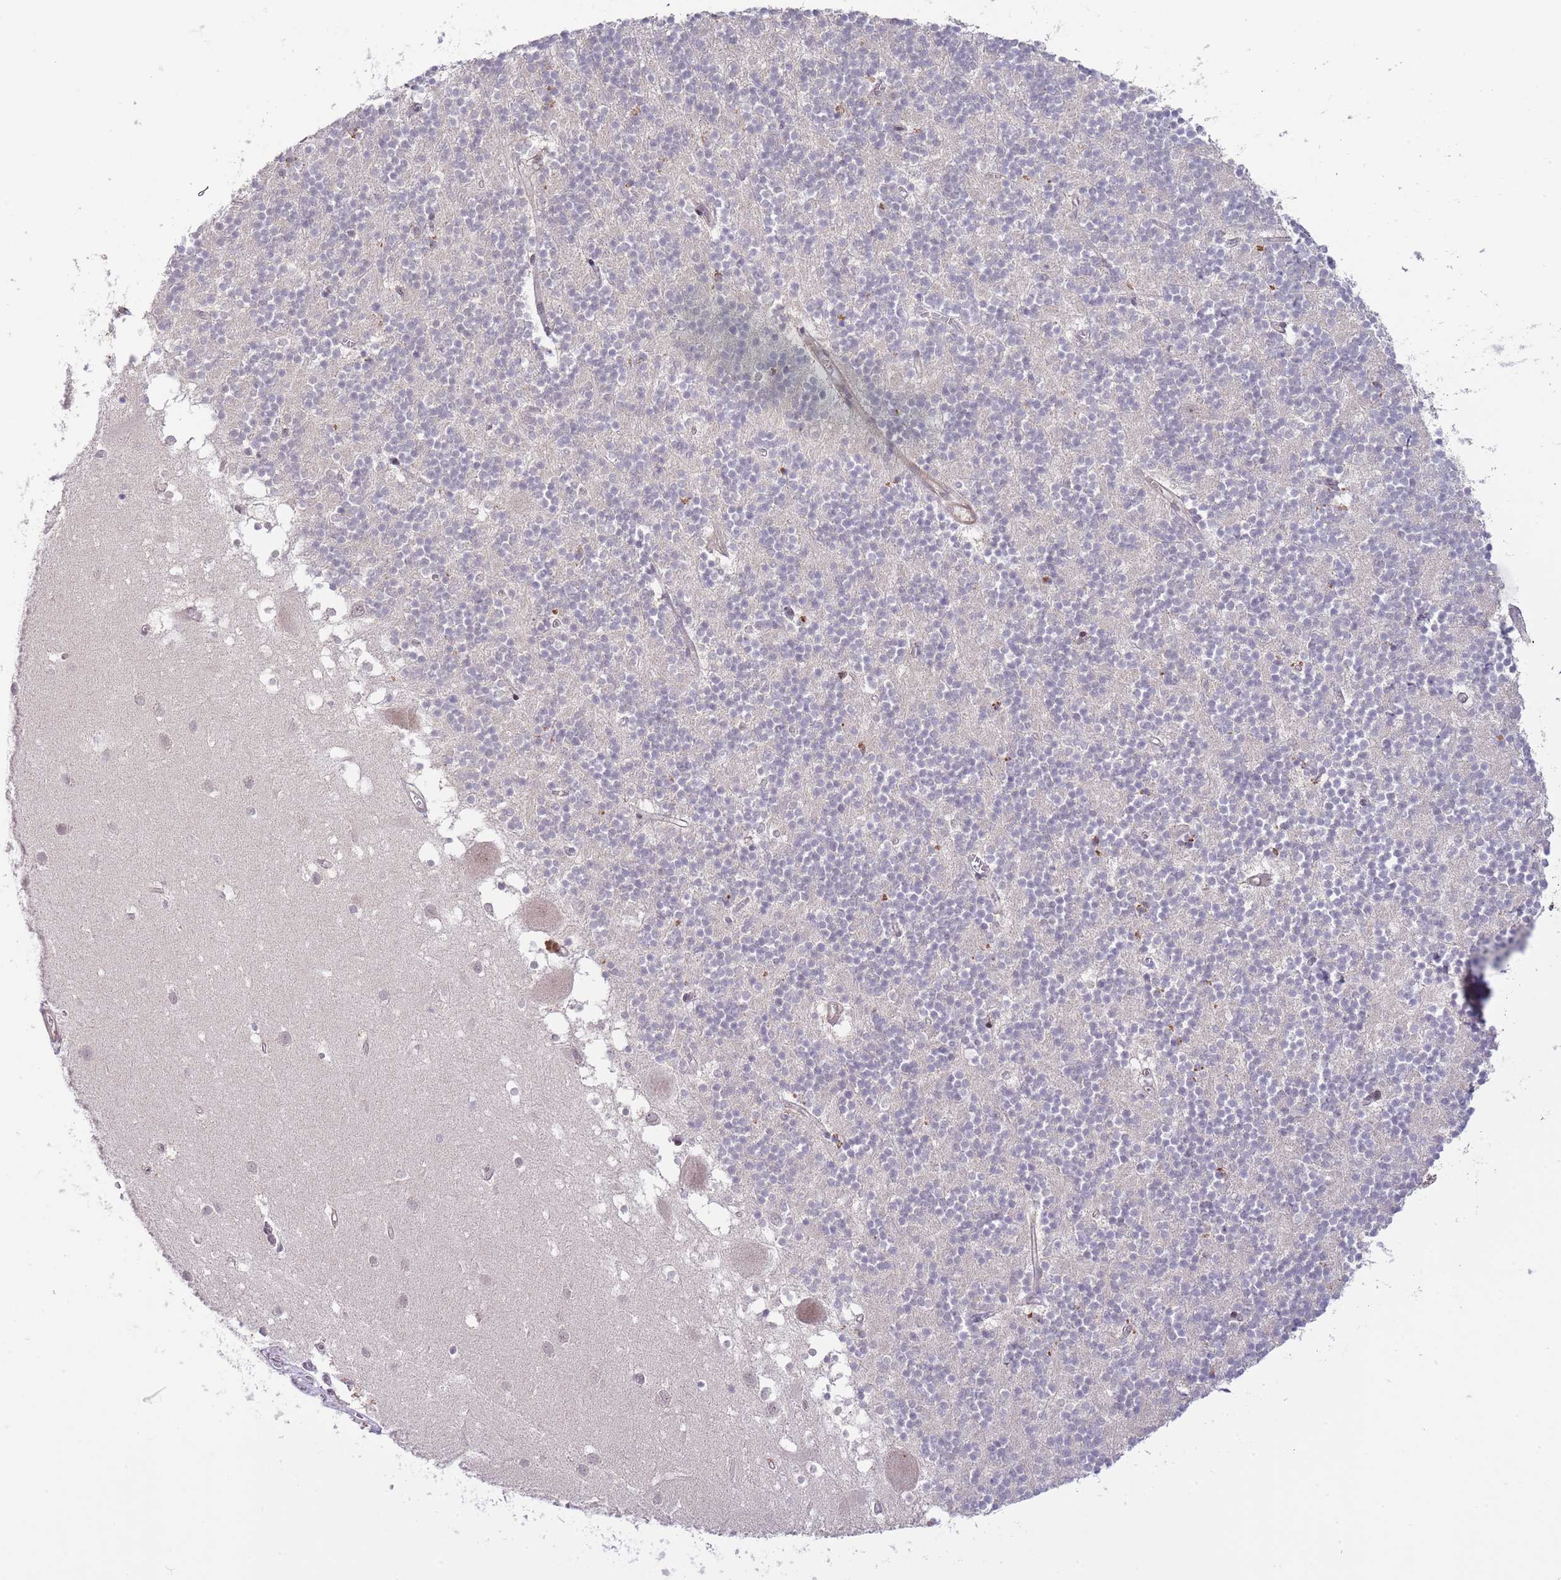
{"staining": {"intensity": "negative", "quantity": "none", "location": "none"}, "tissue": "cerebellum", "cell_type": "Cells in granular layer", "image_type": "normal", "snomed": [{"axis": "morphology", "description": "Normal tissue, NOS"}, {"axis": "topography", "description": "Cerebellum"}], "caption": "Immunohistochemistry histopathology image of benign human cerebellum stained for a protein (brown), which reveals no staining in cells in granular layer. (Immunohistochemistry, brightfield microscopy, high magnification).", "gene": "PRR16", "patient": {"sex": "male", "age": 54}}